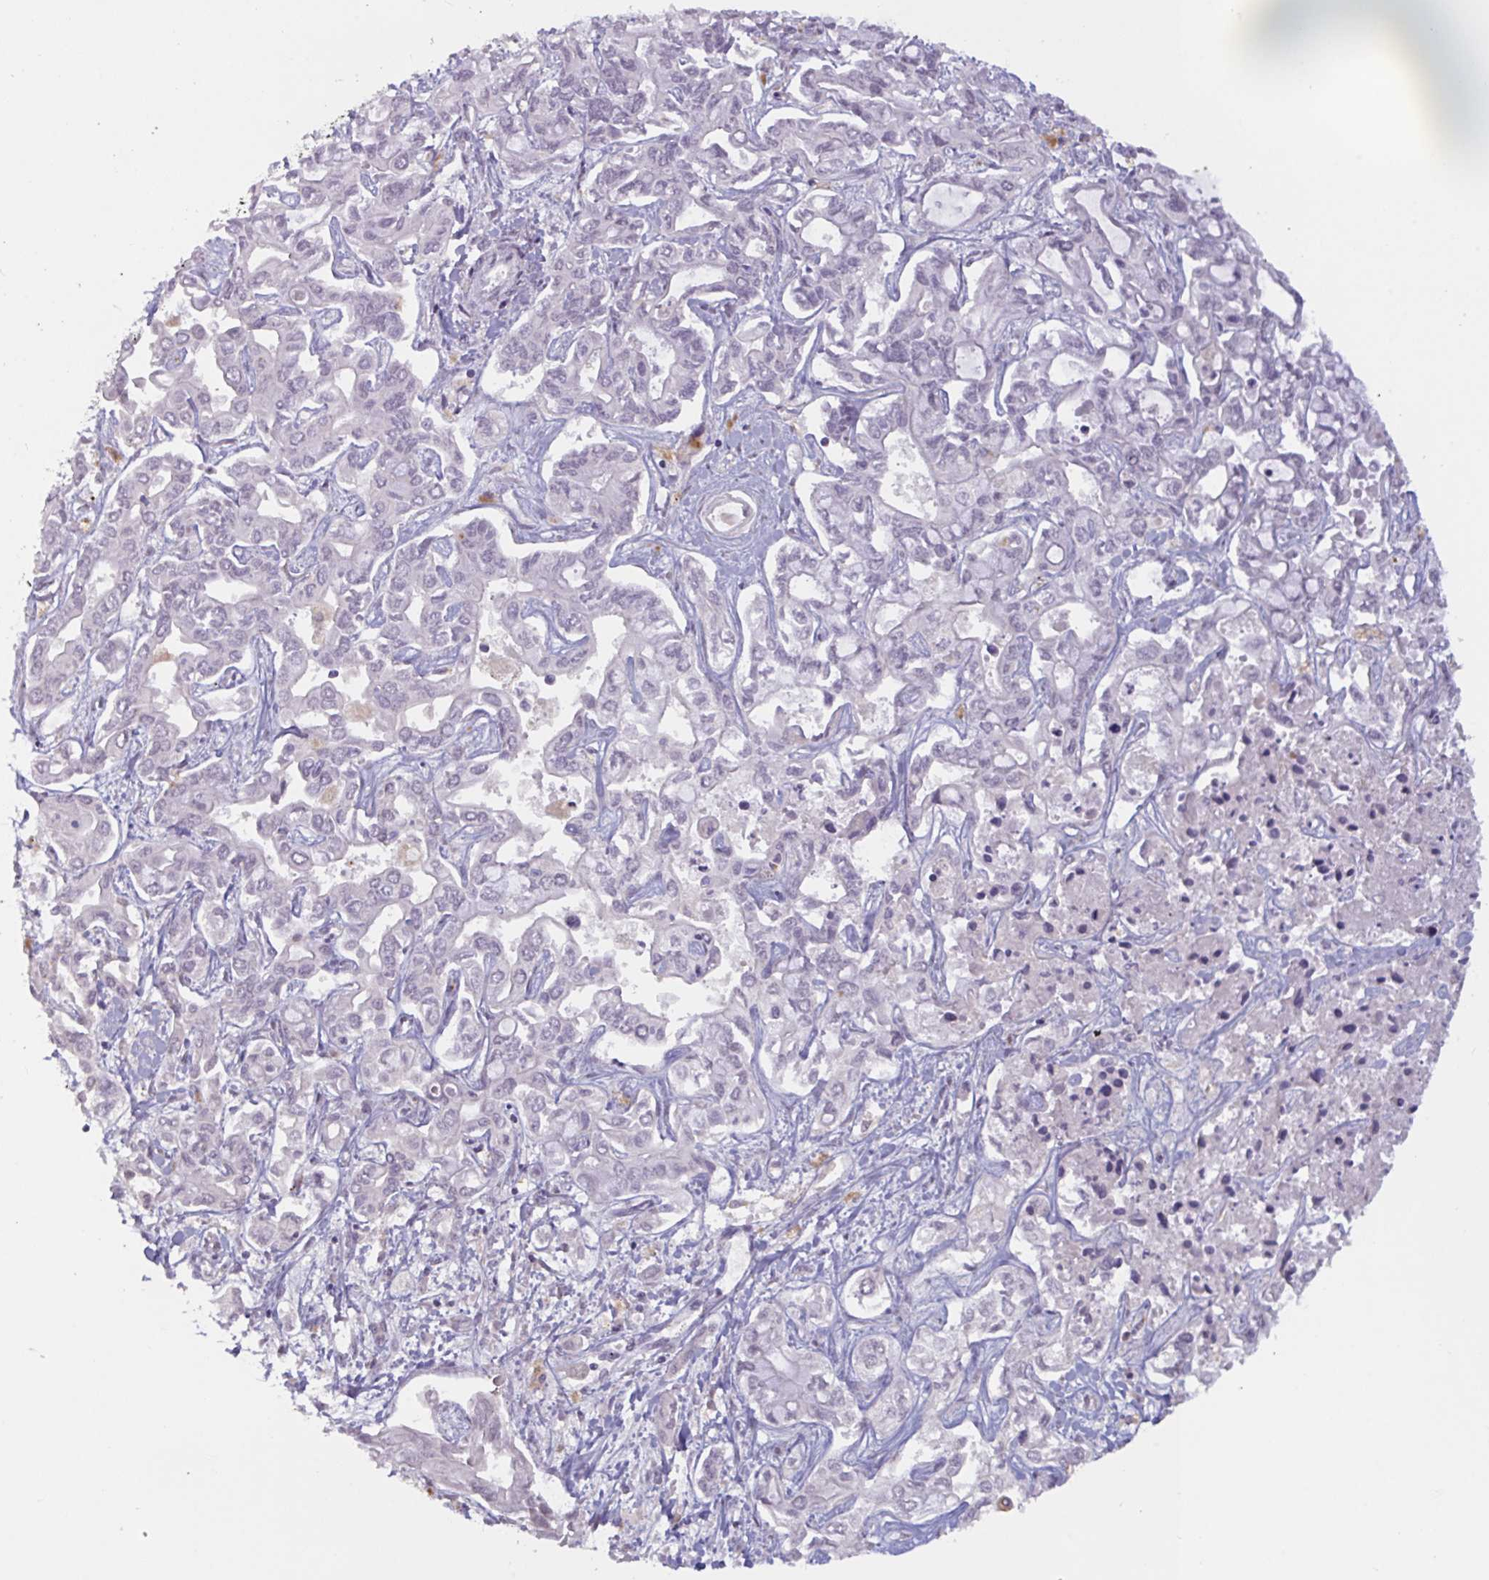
{"staining": {"intensity": "negative", "quantity": "none", "location": "none"}, "tissue": "liver cancer", "cell_type": "Tumor cells", "image_type": "cancer", "snomed": [{"axis": "morphology", "description": "Cholangiocarcinoma"}, {"axis": "topography", "description": "Liver"}], "caption": "Cholangiocarcinoma (liver) stained for a protein using immunohistochemistry exhibits no expression tumor cells.", "gene": "RFPL4B", "patient": {"sex": "female", "age": 64}}